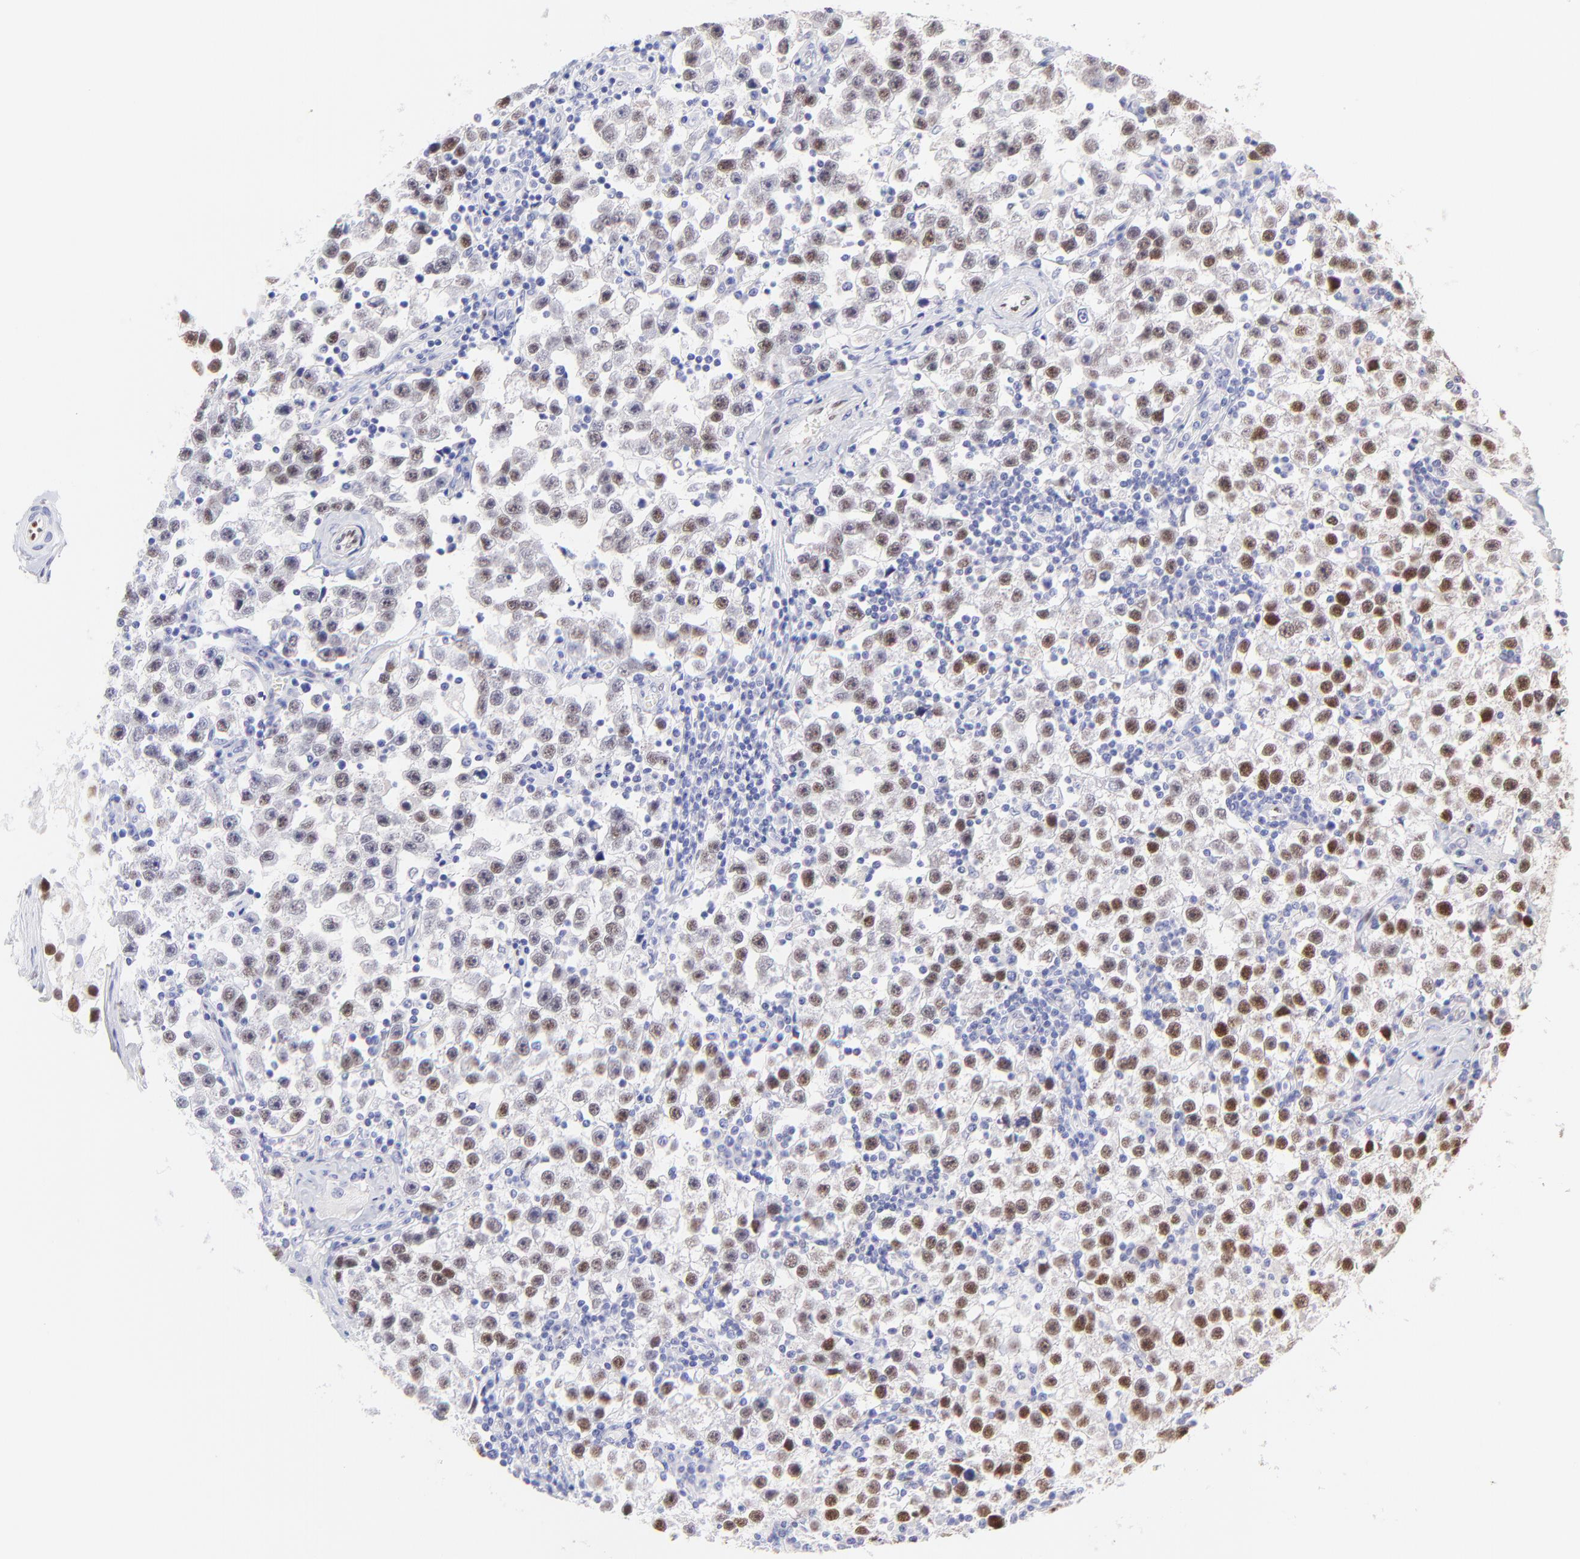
{"staining": {"intensity": "moderate", "quantity": ">75%", "location": "nuclear"}, "tissue": "testis cancer", "cell_type": "Tumor cells", "image_type": "cancer", "snomed": [{"axis": "morphology", "description": "Seminoma, NOS"}, {"axis": "topography", "description": "Testis"}], "caption": "Testis cancer (seminoma) stained with DAB (3,3'-diaminobenzidine) IHC exhibits medium levels of moderate nuclear expression in about >75% of tumor cells. (Brightfield microscopy of DAB IHC at high magnification).", "gene": "KLF4", "patient": {"sex": "male", "age": 32}}